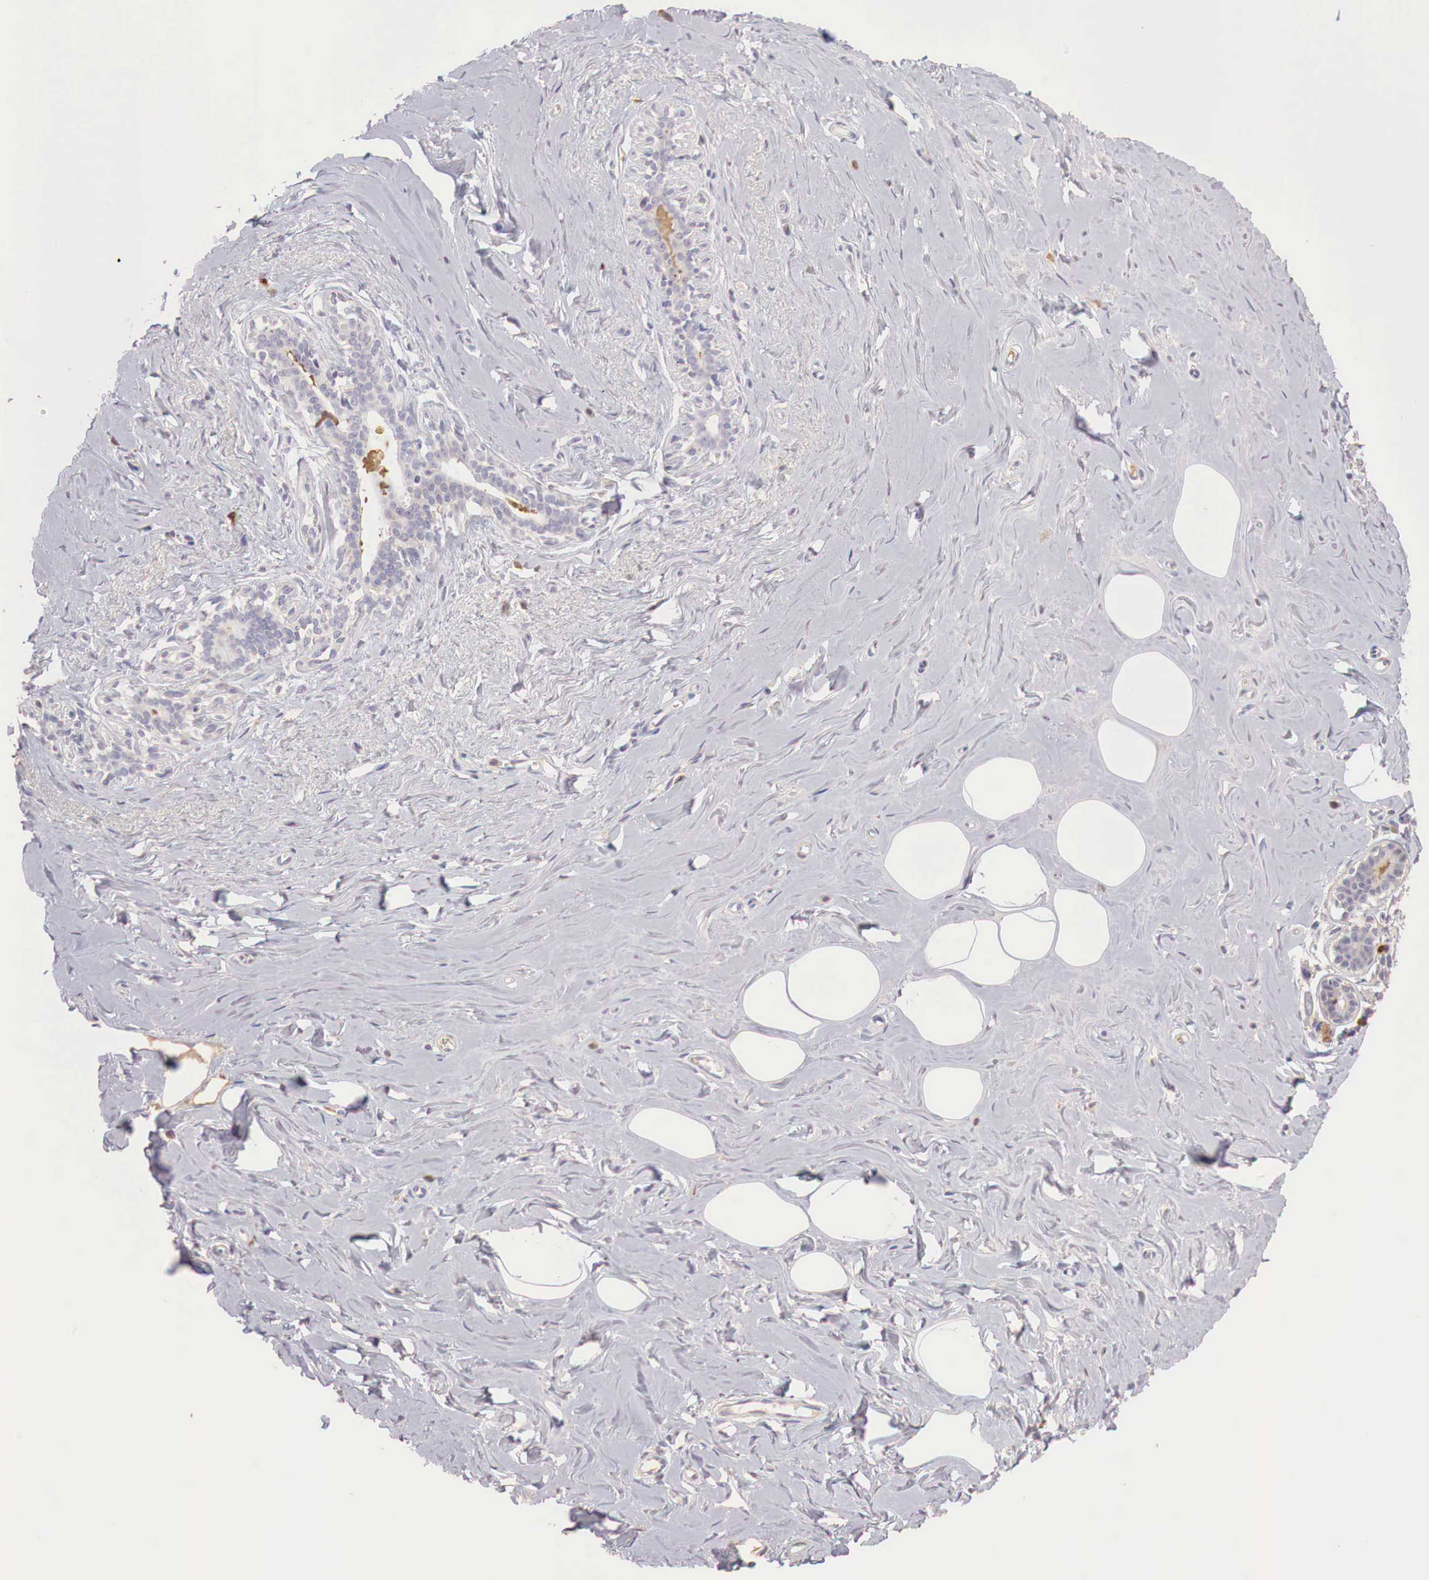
{"staining": {"intensity": "negative", "quantity": "none", "location": "none"}, "tissue": "breast", "cell_type": "Adipocytes", "image_type": "normal", "snomed": [{"axis": "morphology", "description": "Normal tissue, NOS"}, {"axis": "topography", "description": "Breast"}], "caption": "Immunohistochemistry micrograph of benign breast: human breast stained with DAB exhibits no significant protein positivity in adipocytes.", "gene": "XPNPEP2", "patient": {"sex": "female", "age": 45}}